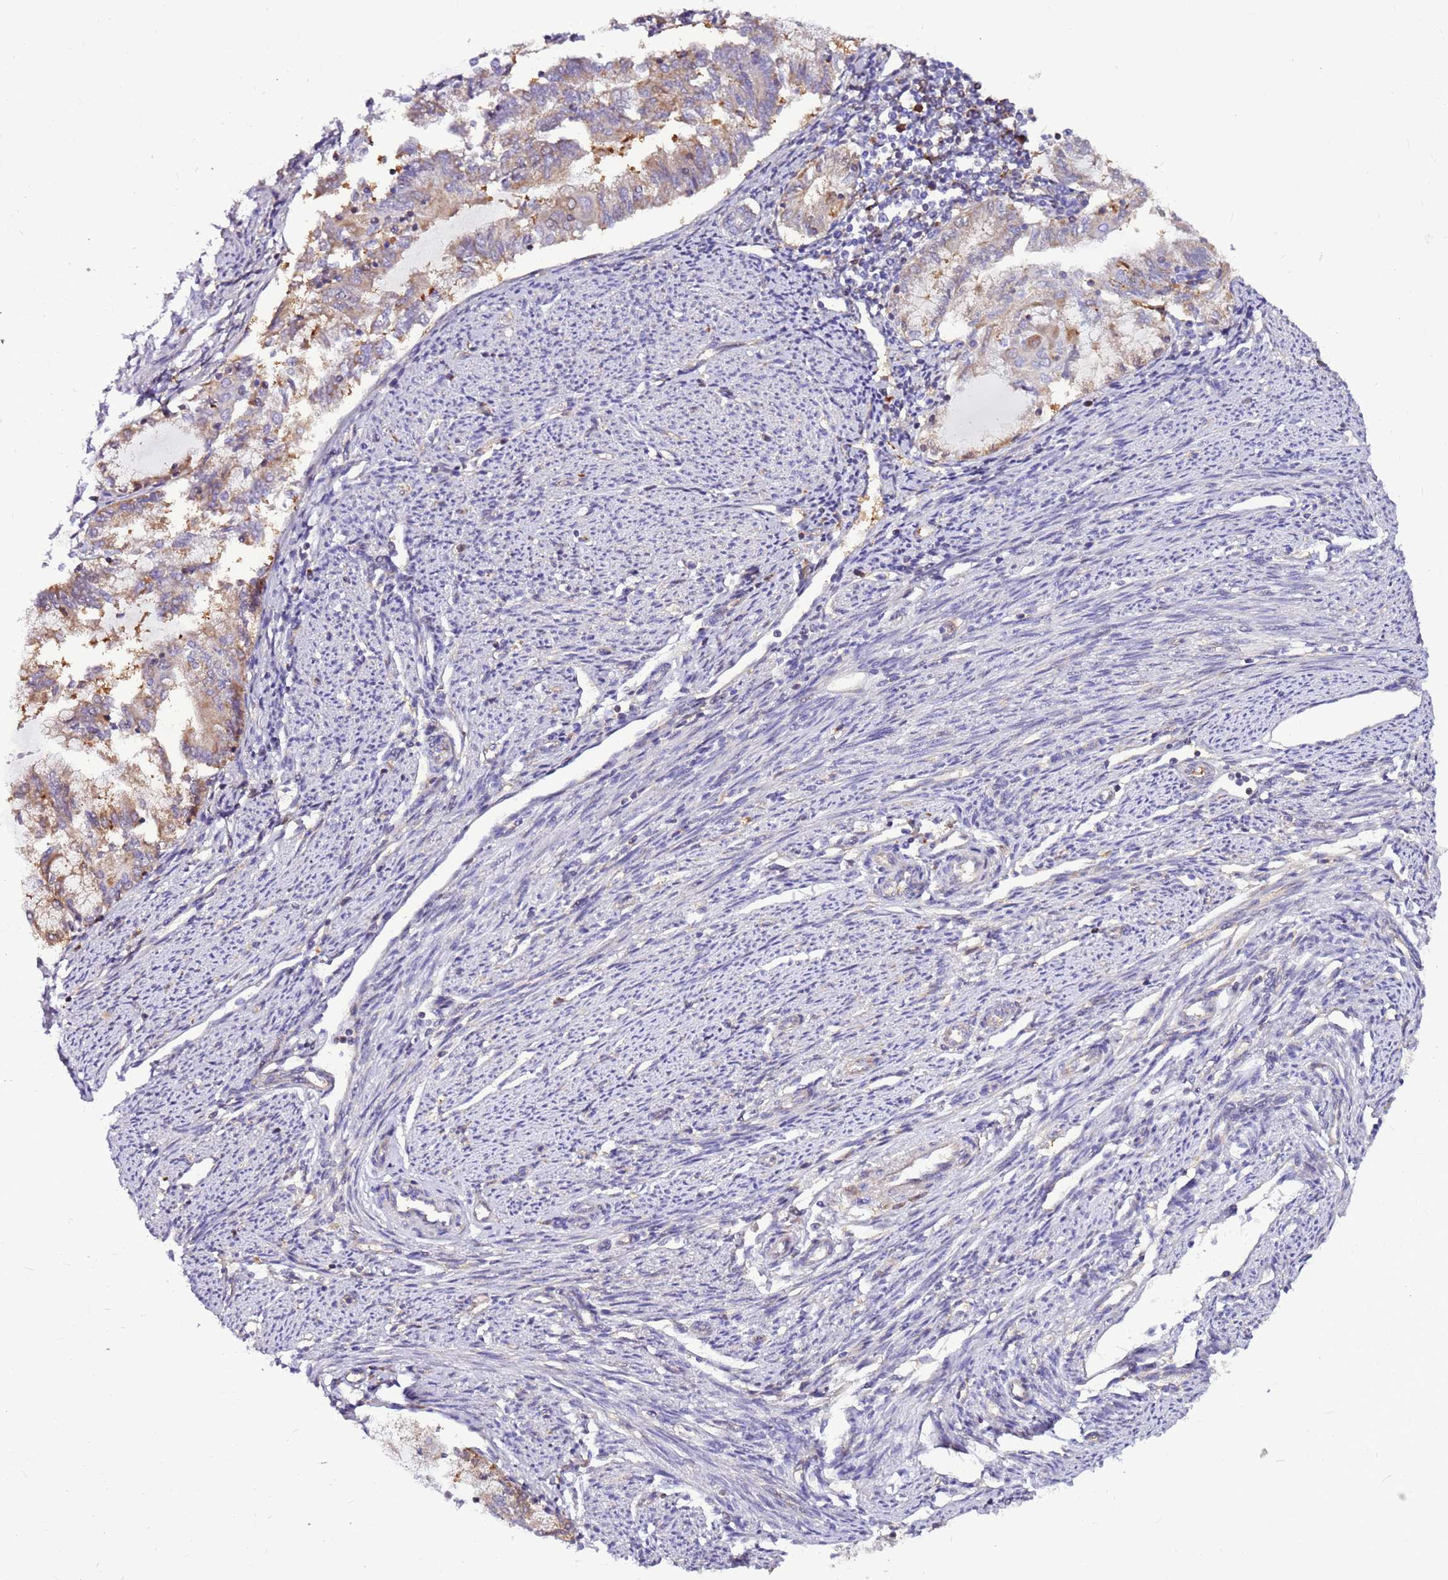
{"staining": {"intensity": "weak", "quantity": "25%-75%", "location": "cytoplasmic/membranous"}, "tissue": "endometrial cancer", "cell_type": "Tumor cells", "image_type": "cancer", "snomed": [{"axis": "morphology", "description": "Adenocarcinoma, NOS"}, {"axis": "topography", "description": "Endometrium"}], "caption": "Brown immunohistochemical staining in endometrial cancer displays weak cytoplasmic/membranous staining in approximately 25%-75% of tumor cells.", "gene": "ATXN2L", "patient": {"sex": "female", "age": 79}}